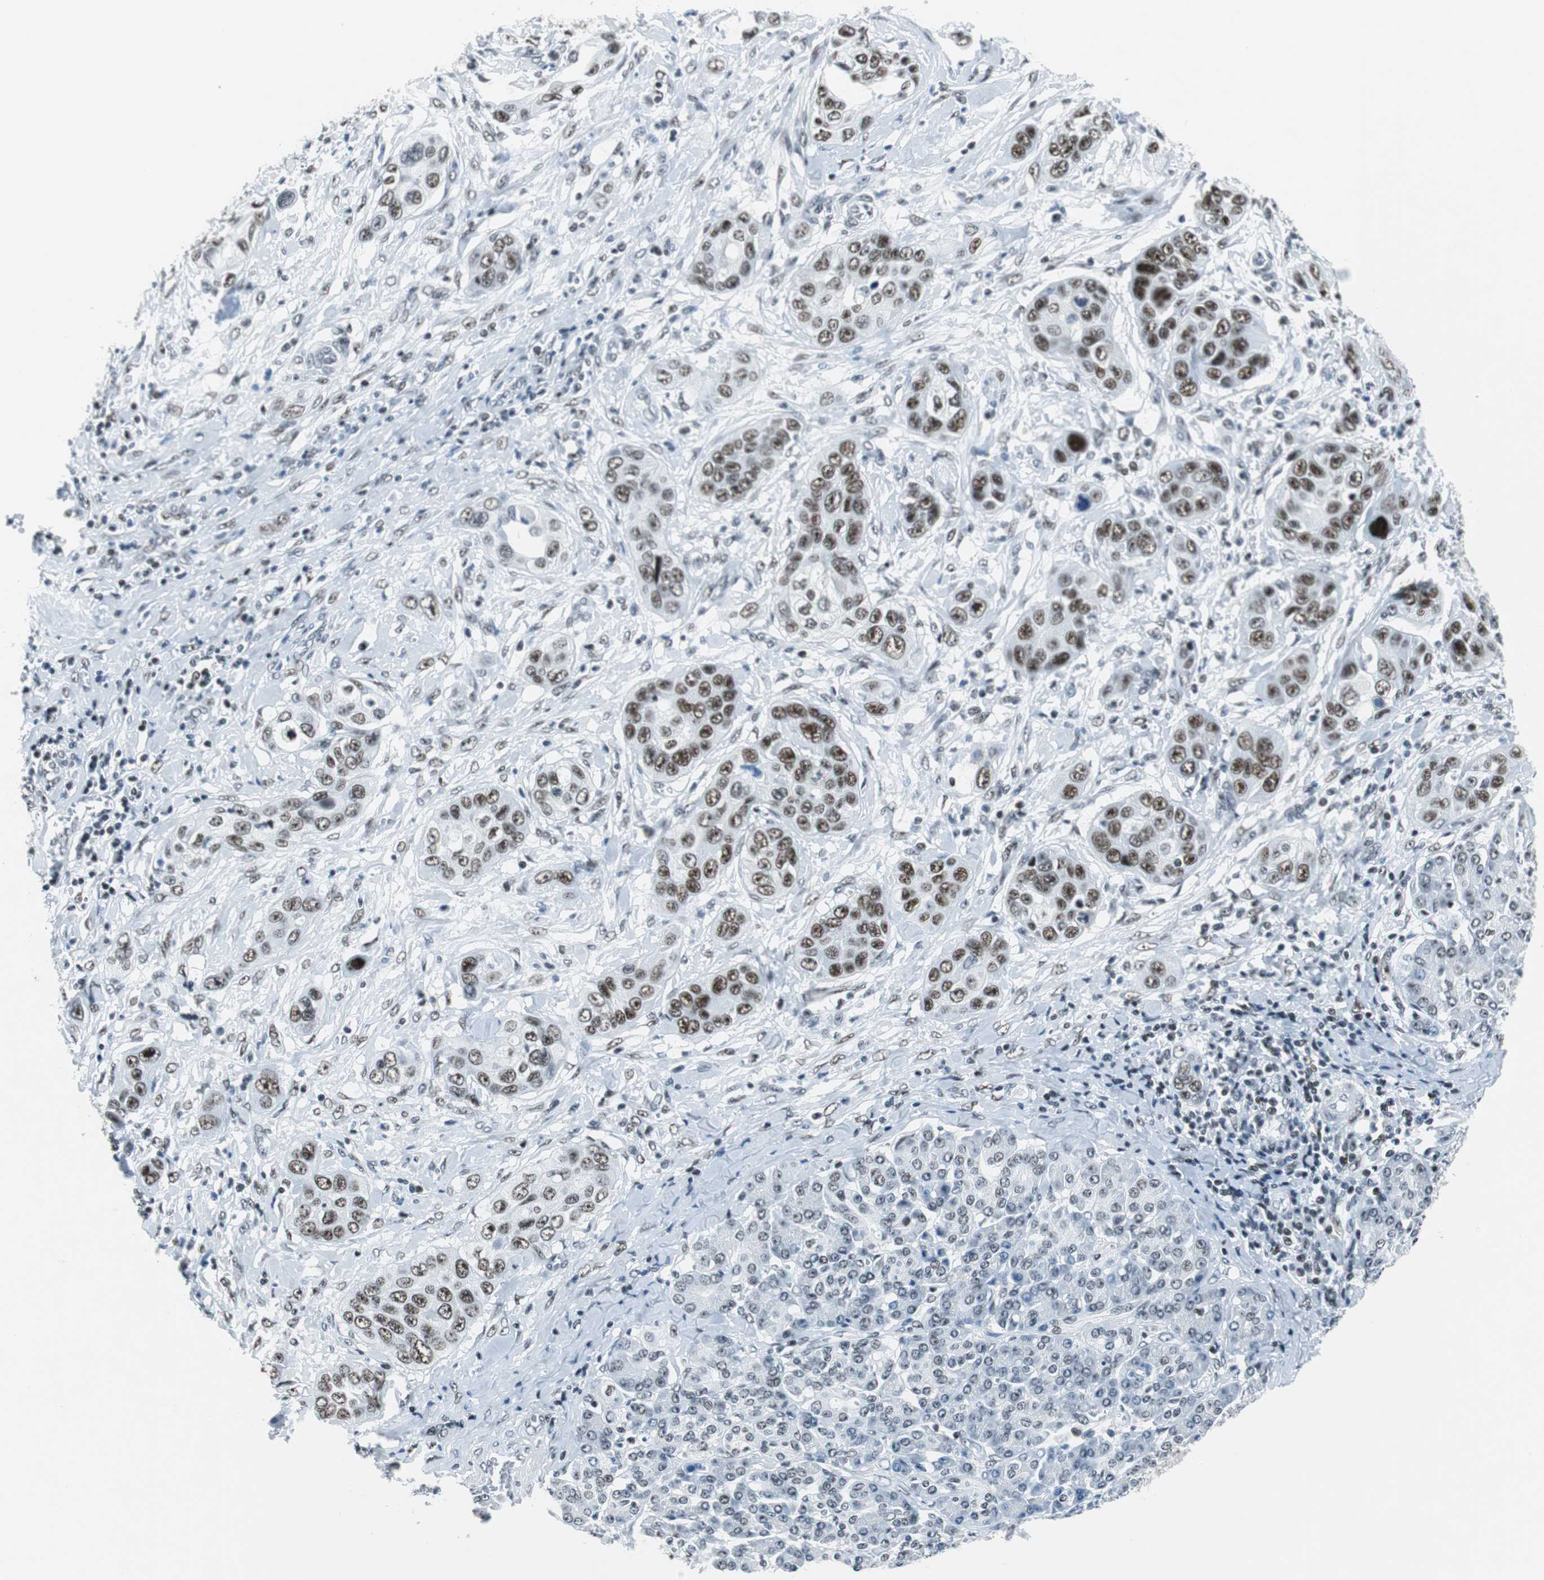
{"staining": {"intensity": "moderate", "quantity": "25%-75%", "location": "nuclear"}, "tissue": "pancreatic cancer", "cell_type": "Tumor cells", "image_type": "cancer", "snomed": [{"axis": "morphology", "description": "Adenocarcinoma, NOS"}, {"axis": "topography", "description": "Pancreas"}], "caption": "IHC histopathology image of neoplastic tissue: pancreatic cancer stained using immunohistochemistry (IHC) reveals medium levels of moderate protein expression localized specifically in the nuclear of tumor cells, appearing as a nuclear brown color.", "gene": "HDAC3", "patient": {"sex": "female", "age": 70}}